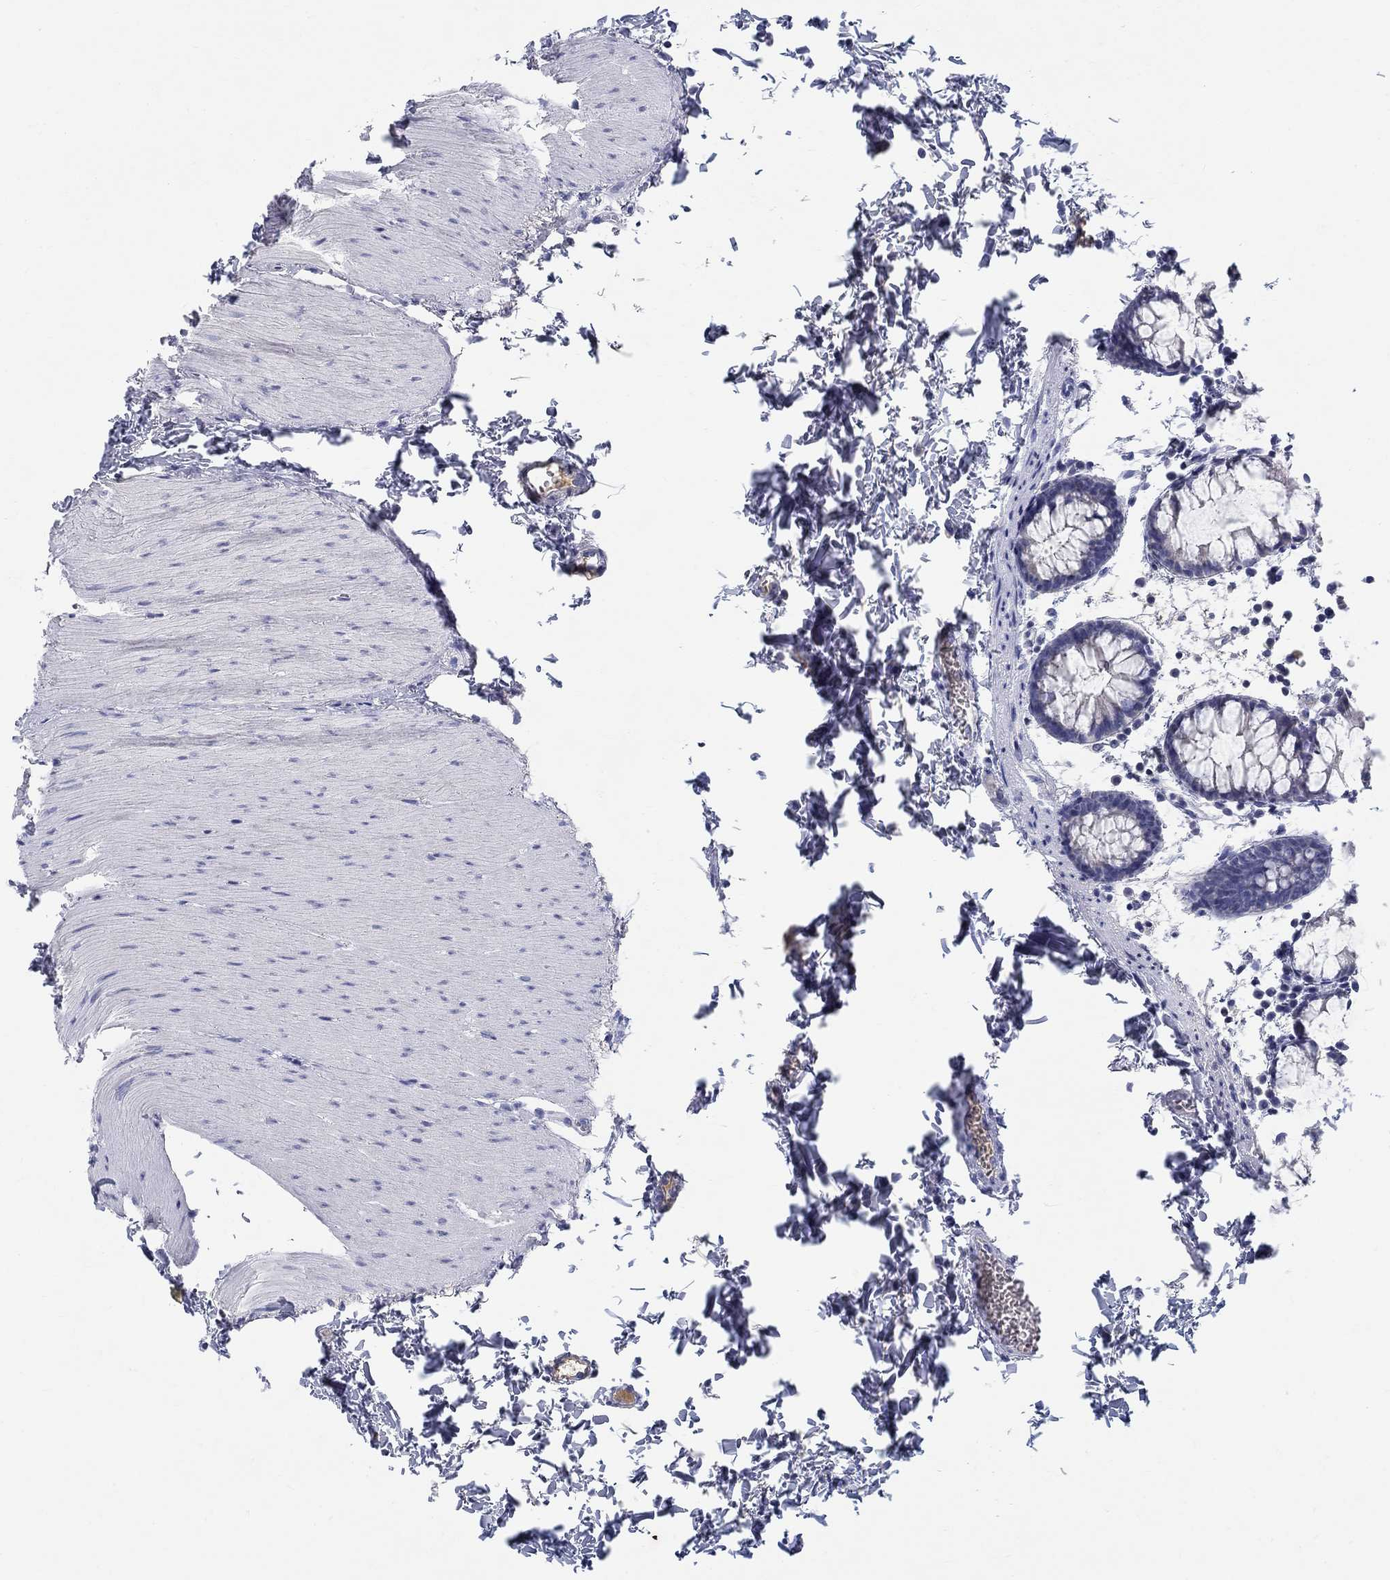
{"staining": {"intensity": "negative", "quantity": "none", "location": "none"}, "tissue": "rectum", "cell_type": "Glandular cells", "image_type": "normal", "snomed": [{"axis": "morphology", "description": "Normal tissue, NOS"}, {"axis": "topography", "description": "Rectum"}], "caption": "This photomicrograph is of unremarkable rectum stained with immunohistochemistry to label a protein in brown with the nuclei are counter-stained blue. There is no positivity in glandular cells.", "gene": "CRYGA", "patient": {"sex": "male", "age": 57}}